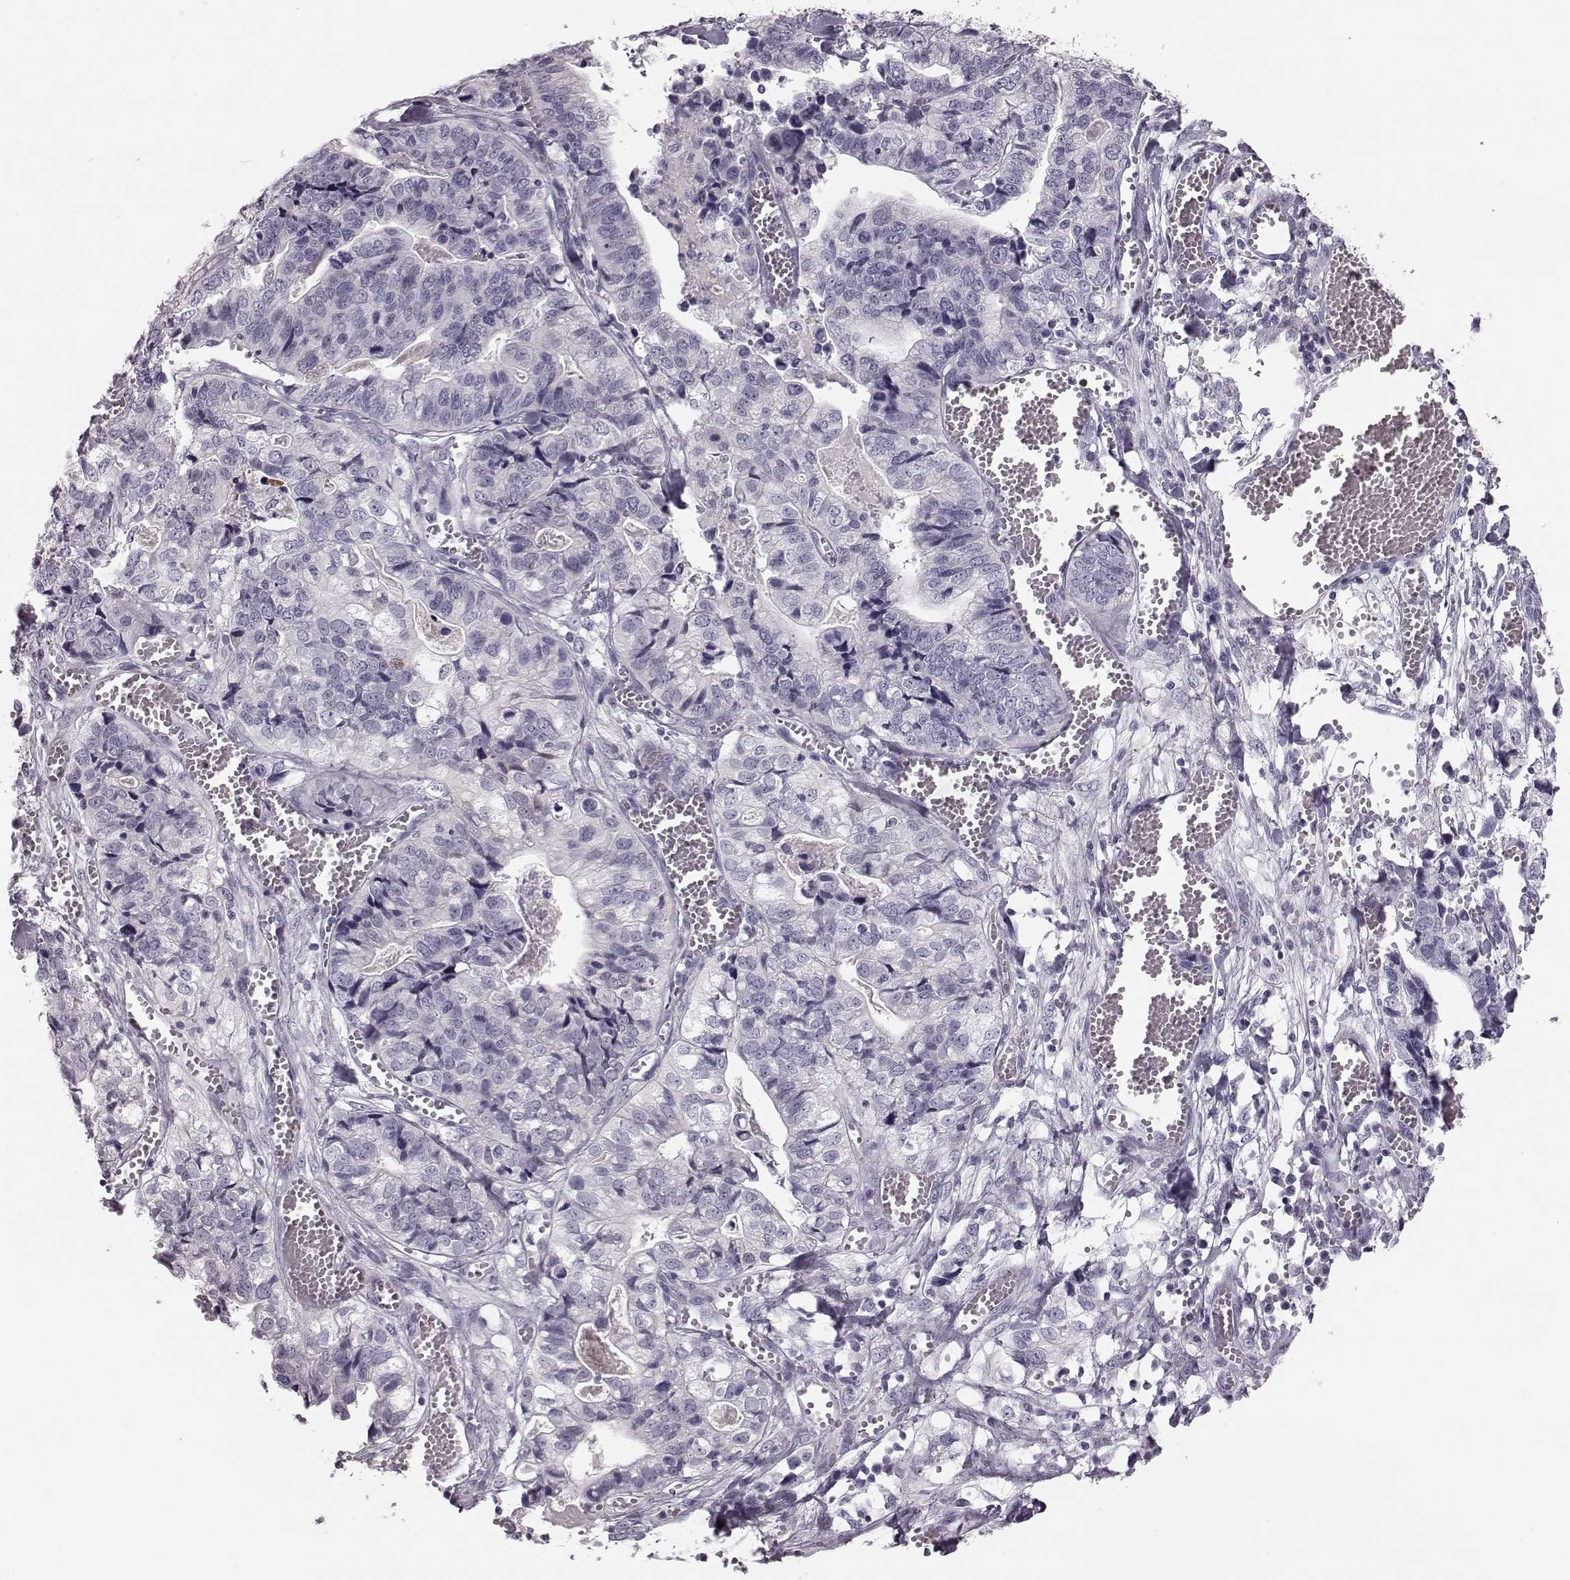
{"staining": {"intensity": "negative", "quantity": "none", "location": "none"}, "tissue": "stomach cancer", "cell_type": "Tumor cells", "image_type": "cancer", "snomed": [{"axis": "morphology", "description": "Adenocarcinoma, NOS"}, {"axis": "topography", "description": "Stomach, upper"}], "caption": "Micrograph shows no significant protein expression in tumor cells of adenocarcinoma (stomach). The staining was performed using DAB (3,3'-diaminobenzidine) to visualize the protein expression in brown, while the nuclei were stained in blue with hematoxylin (Magnification: 20x).", "gene": "ZNF433", "patient": {"sex": "female", "age": 67}}